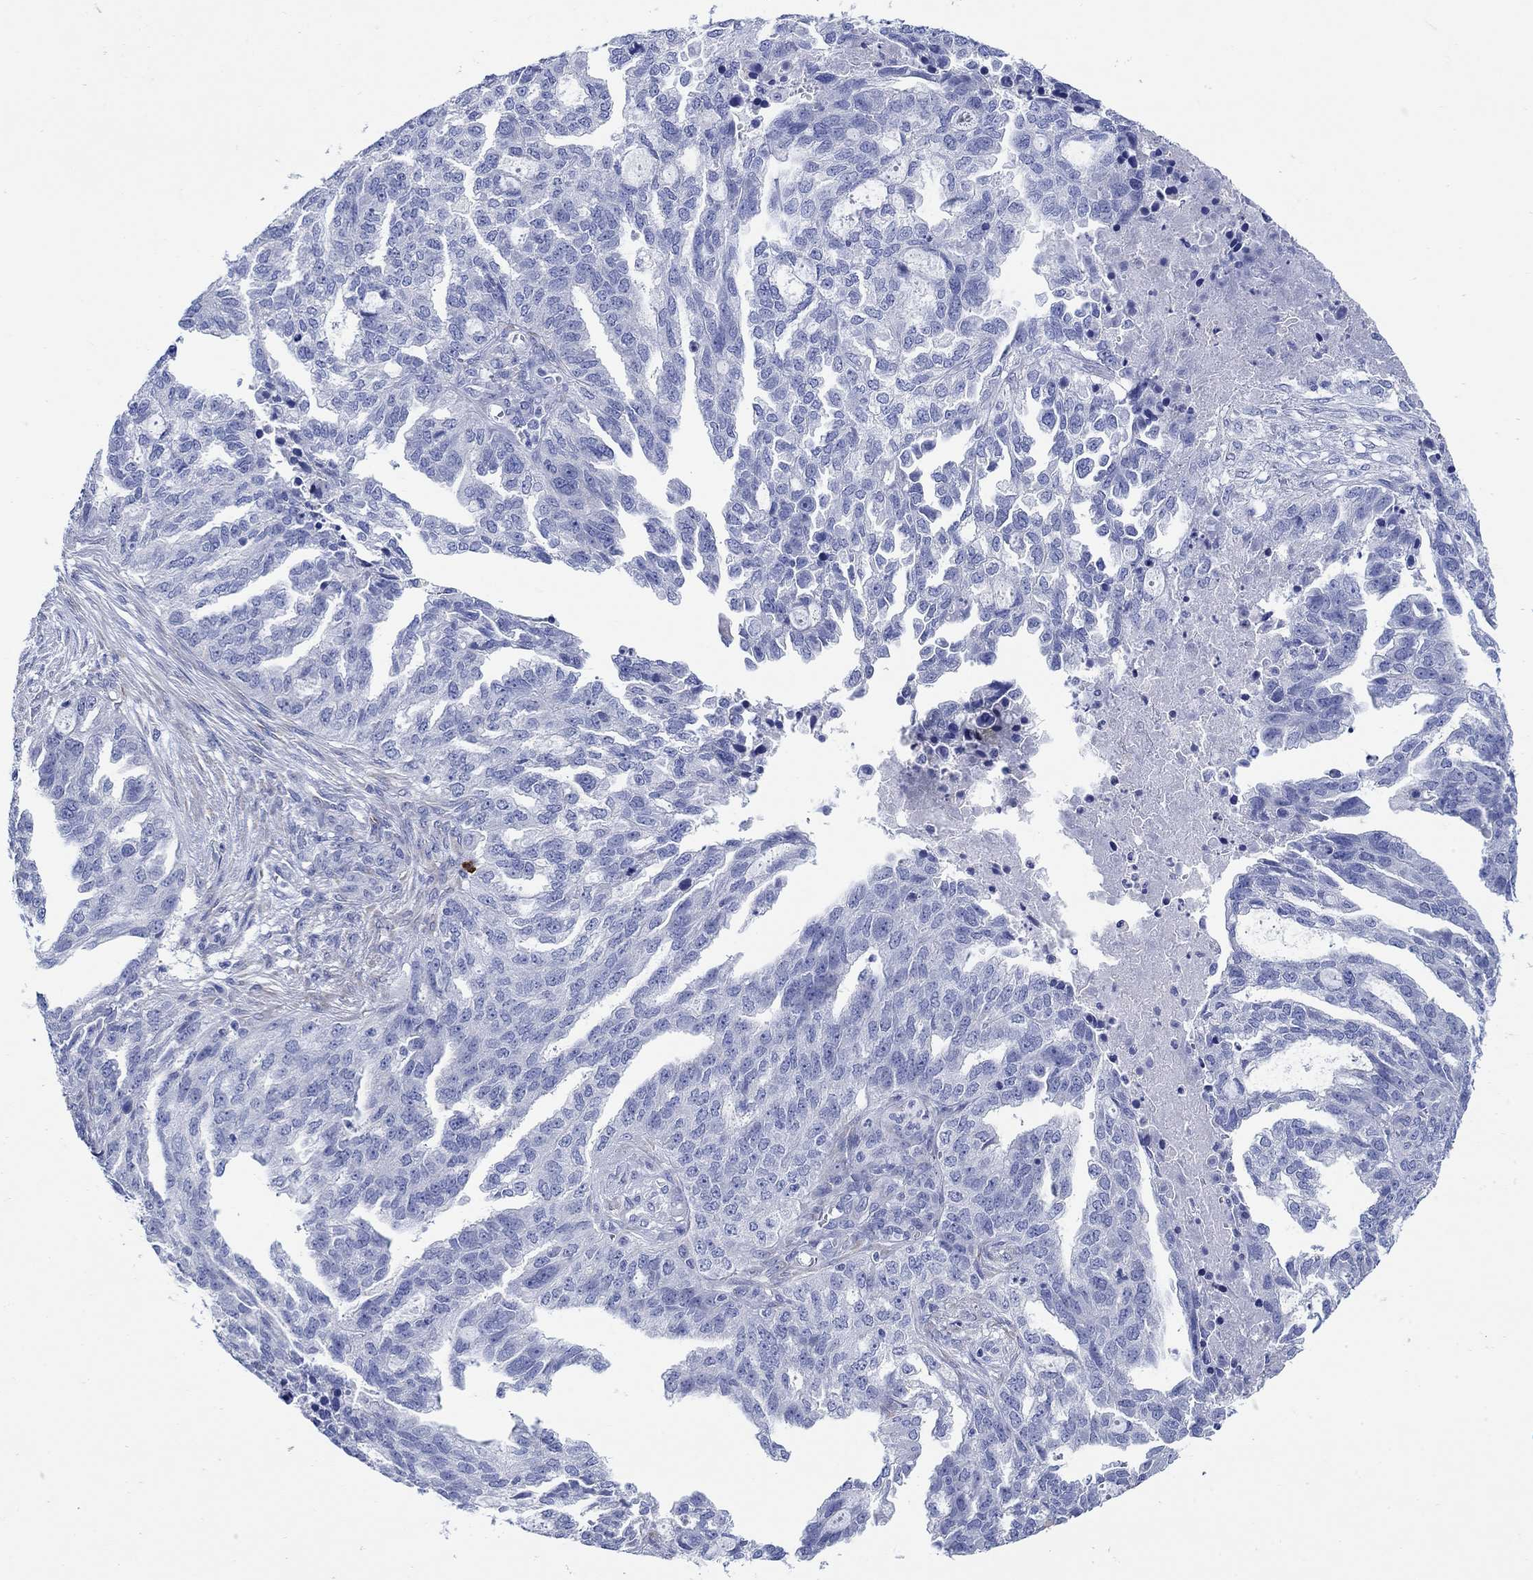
{"staining": {"intensity": "negative", "quantity": "none", "location": "none"}, "tissue": "ovarian cancer", "cell_type": "Tumor cells", "image_type": "cancer", "snomed": [{"axis": "morphology", "description": "Cystadenocarcinoma, serous, NOS"}, {"axis": "topography", "description": "Ovary"}], "caption": "High power microscopy photomicrograph of an immunohistochemistry (IHC) histopathology image of ovarian cancer (serous cystadenocarcinoma), revealing no significant staining in tumor cells. (DAB (3,3'-diaminobenzidine) immunohistochemistry, high magnification).", "gene": "P2RY6", "patient": {"sex": "female", "age": 51}}